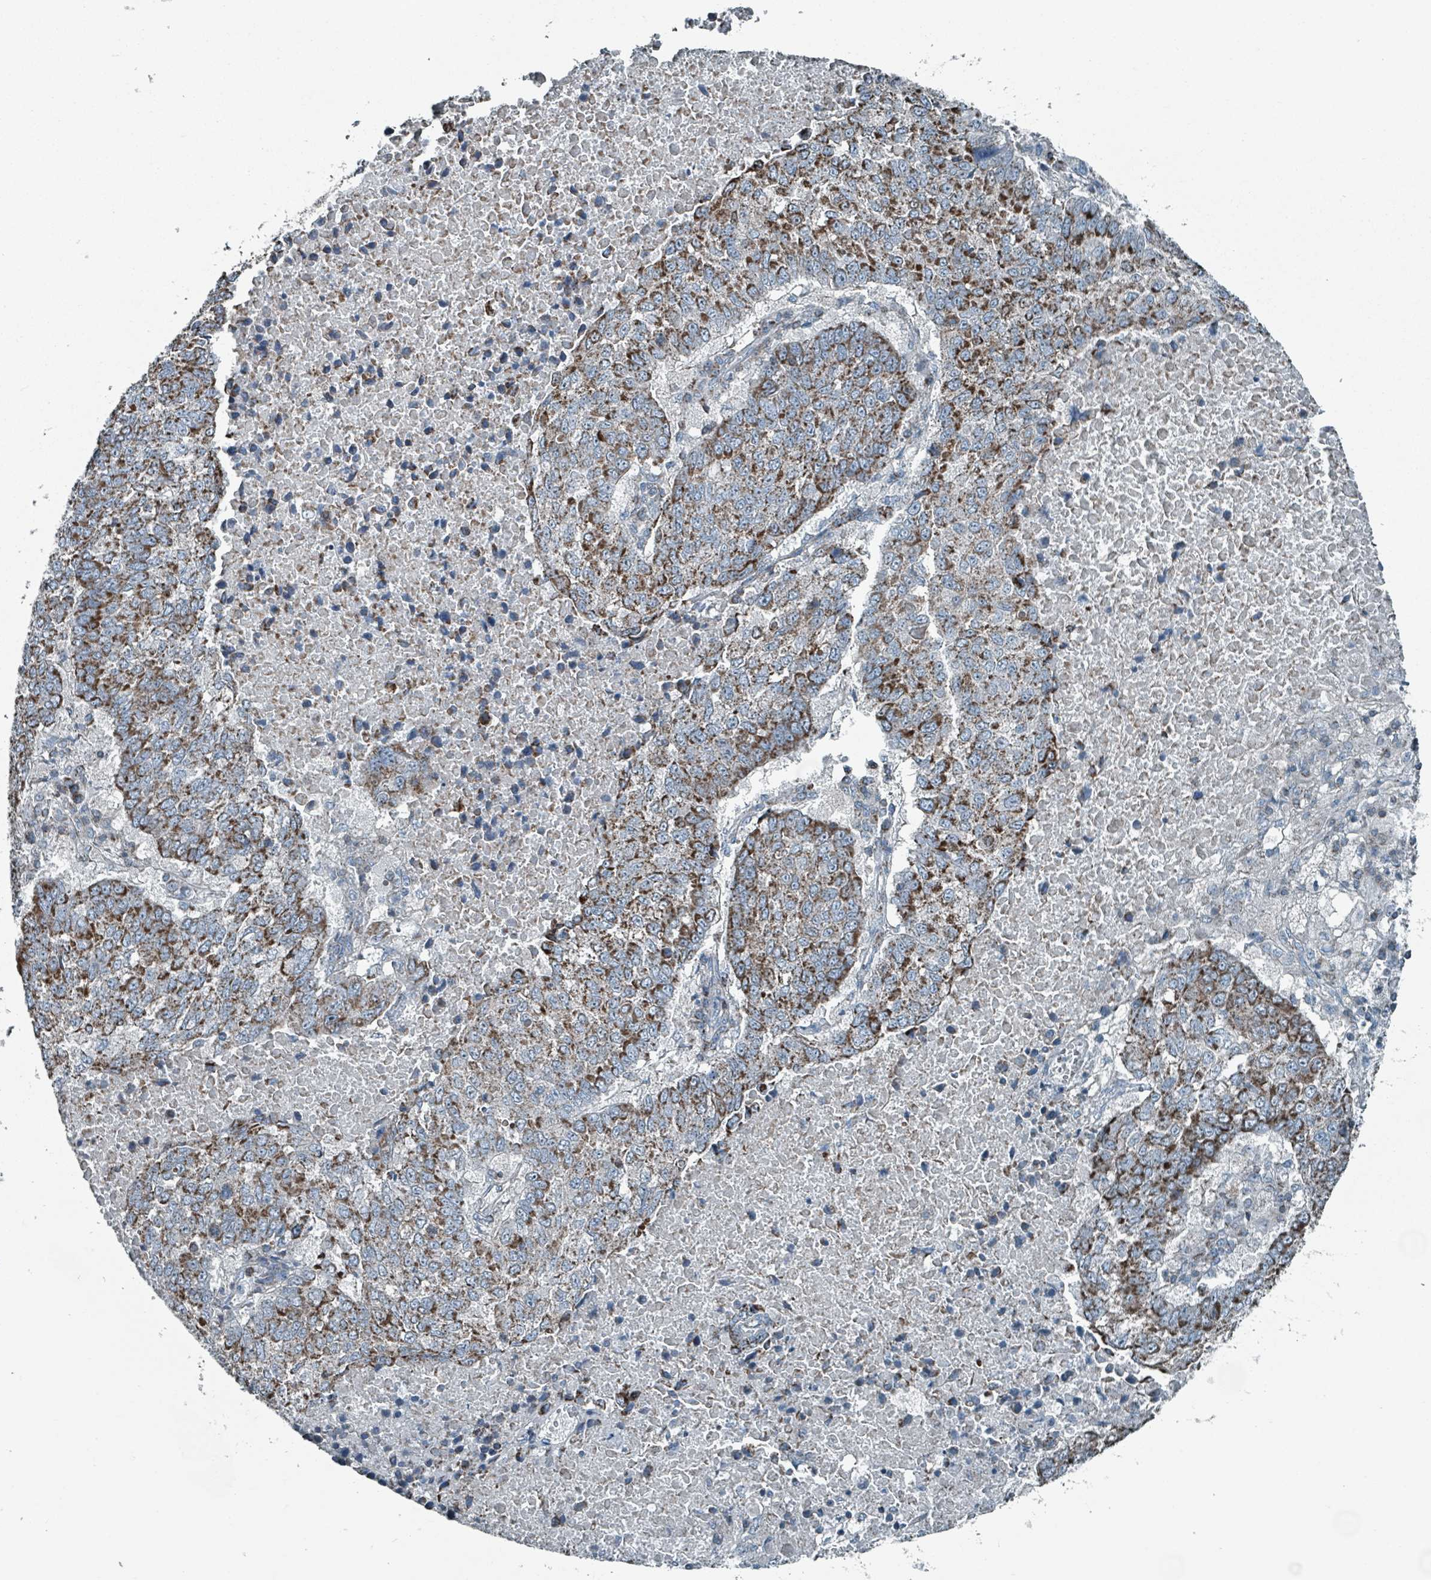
{"staining": {"intensity": "strong", "quantity": ">75%", "location": "cytoplasmic/membranous"}, "tissue": "lung cancer", "cell_type": "Tumor cells", "image_type": "cancer", "snomed": [{"axis": "morphology", "description": "Squamous cell carcinoma, NOS"}, {"axis": "topography", "description": "Lung"}], "caption": "Protein analysis of lung squamous cell carcinoma tissue exhibits strong cytoplasmic/membranous staining in about >75% of tumor cells.", "gene": "ABHD18", "patient": {"sex": "male", "age": 73}}